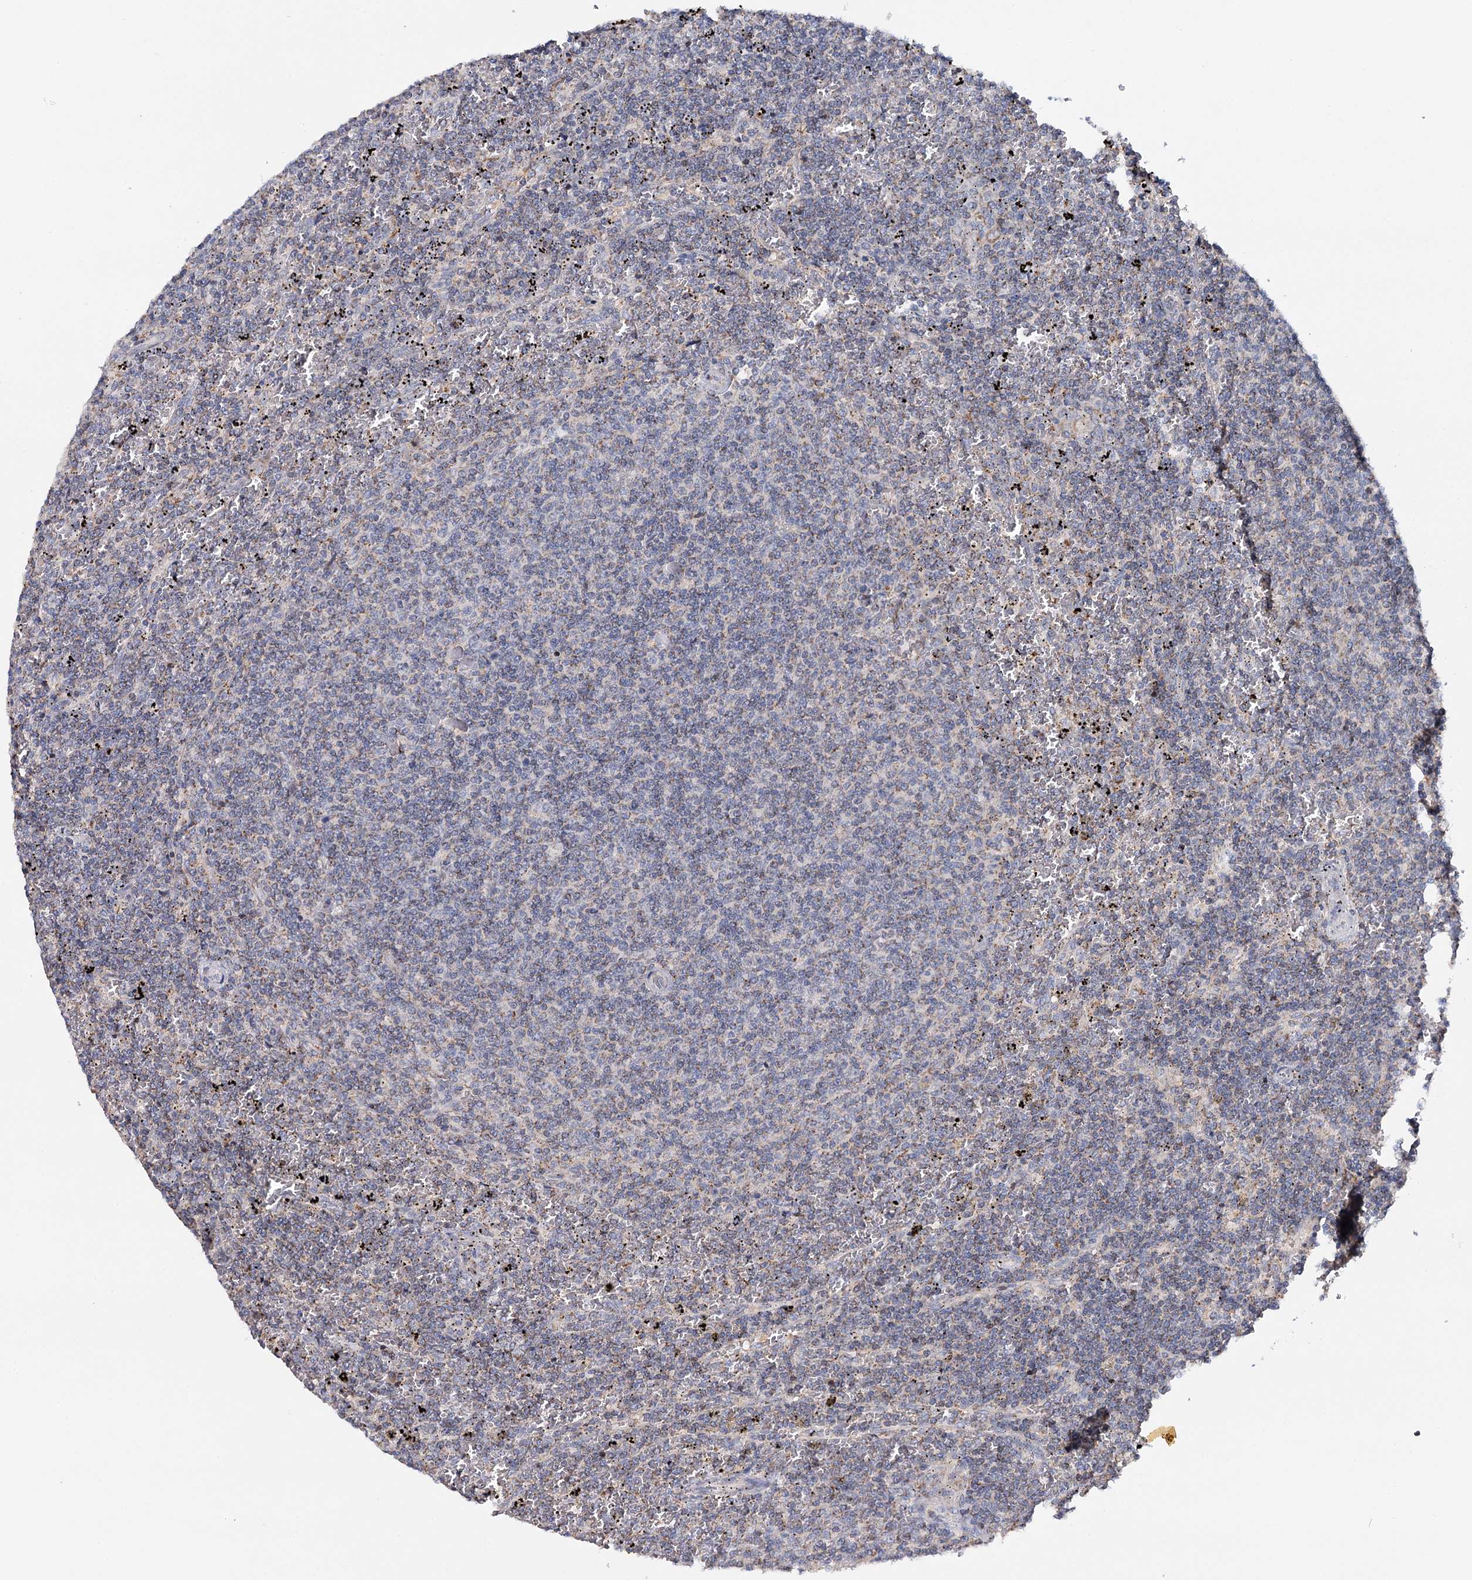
{"staining": {"intensity": "negative", "quantity": "none", "location": "none"}, "tissue": "lymphoma", "cell_type": "Tumor cells", "image_type": "cancer", "snomed": [{"axis": "morphology", "description": "Malignant lymphoma, non-Hodgkin's type, Low grade"}, {"axis": "topography", "description": "Spleen"}], "caption": "Immunohistochemical staining of lymphoma displays no significant staining in tumor cells.", "gene": "CFAP46", "patient": {"sex": "female", "age": 50}}